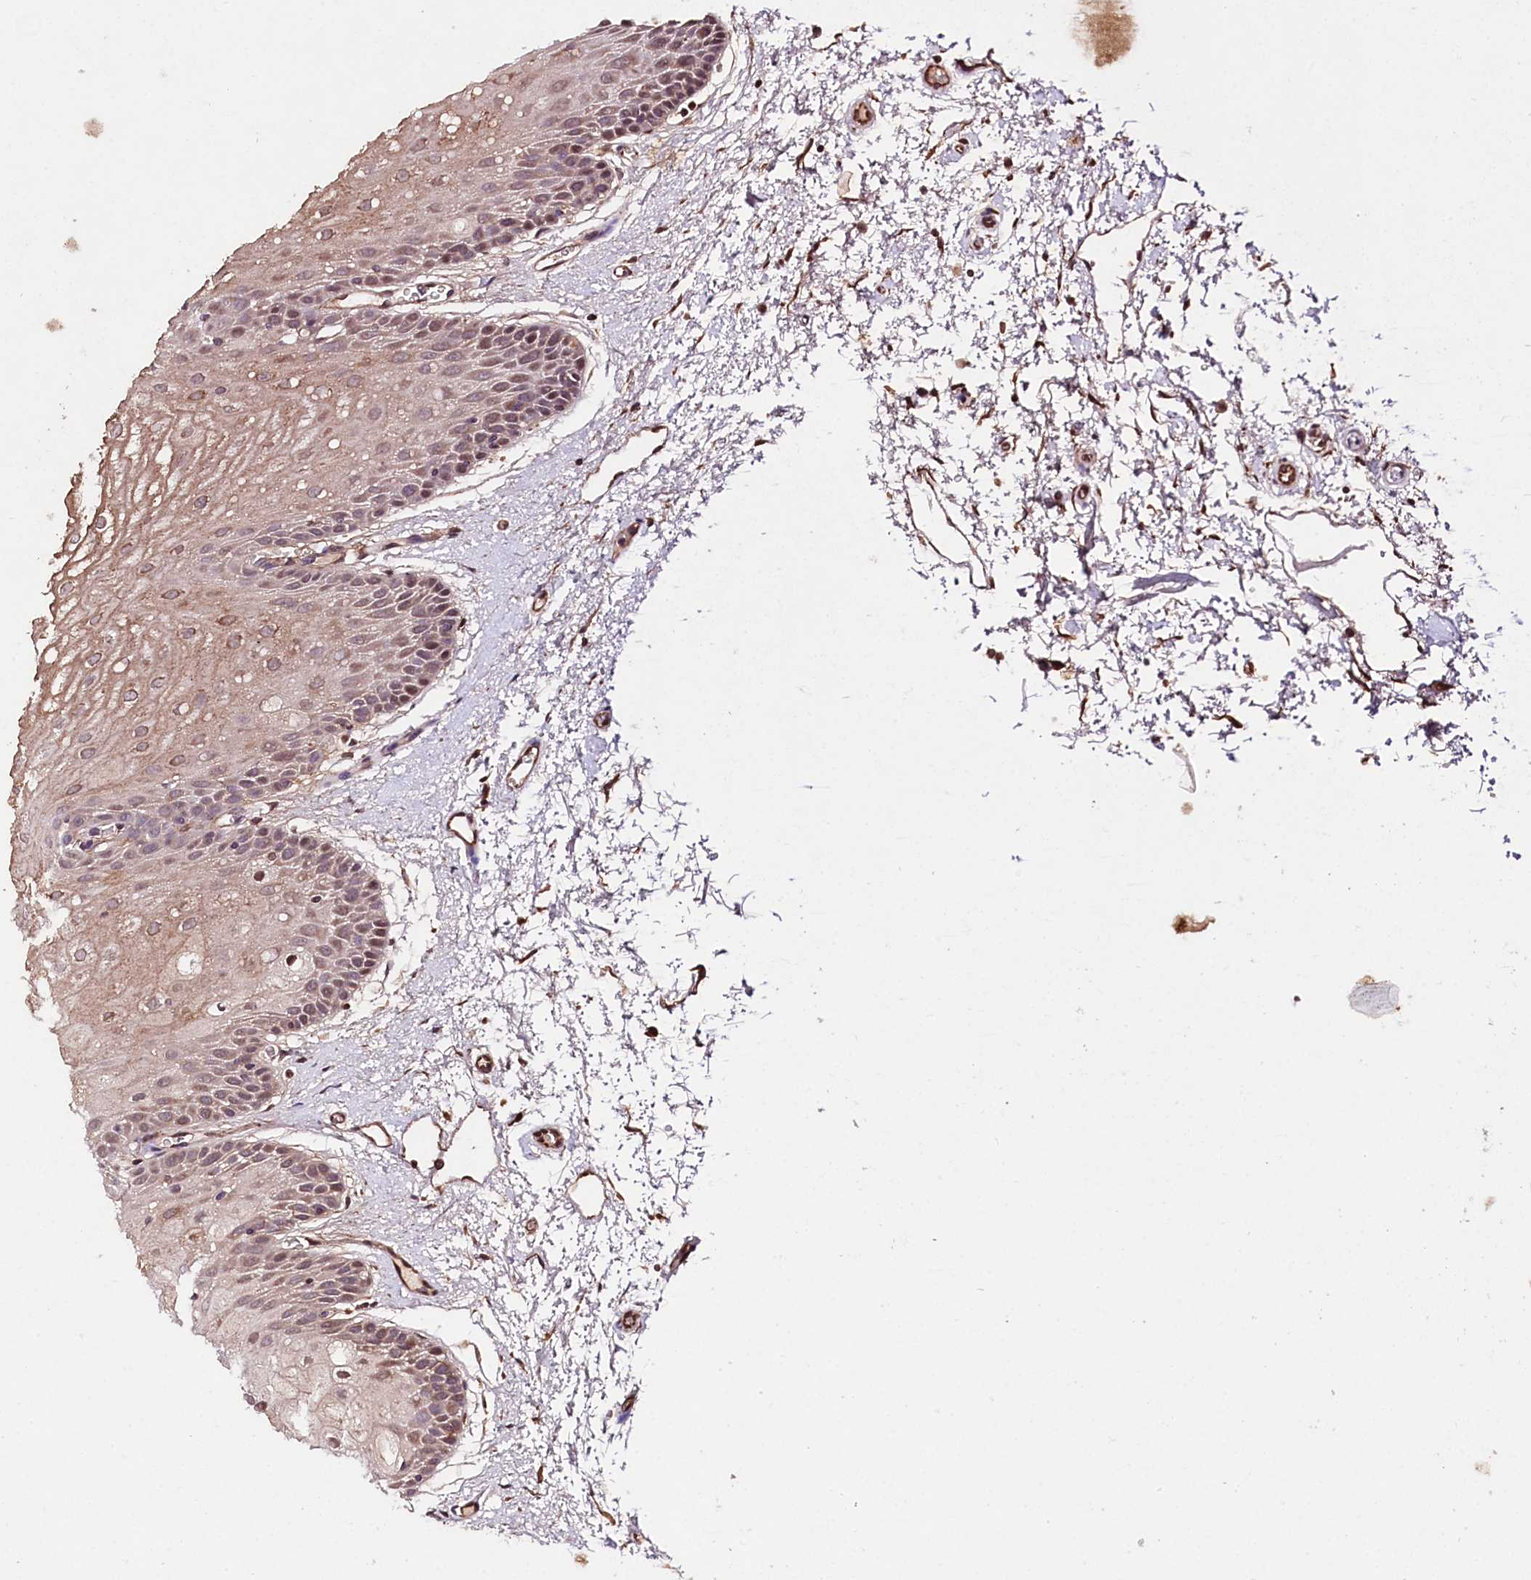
{"staining": {"intensity": "moderate", "quantity": "<25%", "location": "cytoplasmic/membranous,nuclear"}, "tissue": "oral mucosa", "cell_type": "Squamous epithelial cells", "image_type": "normal", "snomed": [{"axis": "morphology", "description": "Normal tissue, NOS"}, {"axis": "topography", "description": "Oral tissue"}, {"axis": "topography", "description": "Tounge, NOS"}], "caption": "The photomicrograph demonstrates a brown stain indicating the presence of a protein in the cytoplasmic/membranous,nuclear of squamous epithelial cells in oral mucosa. Ihc stains the protein in brown and the nuclei are stained blue.", "gene": "TNPO3", "patient": {"sex": "female", "age": 73}}